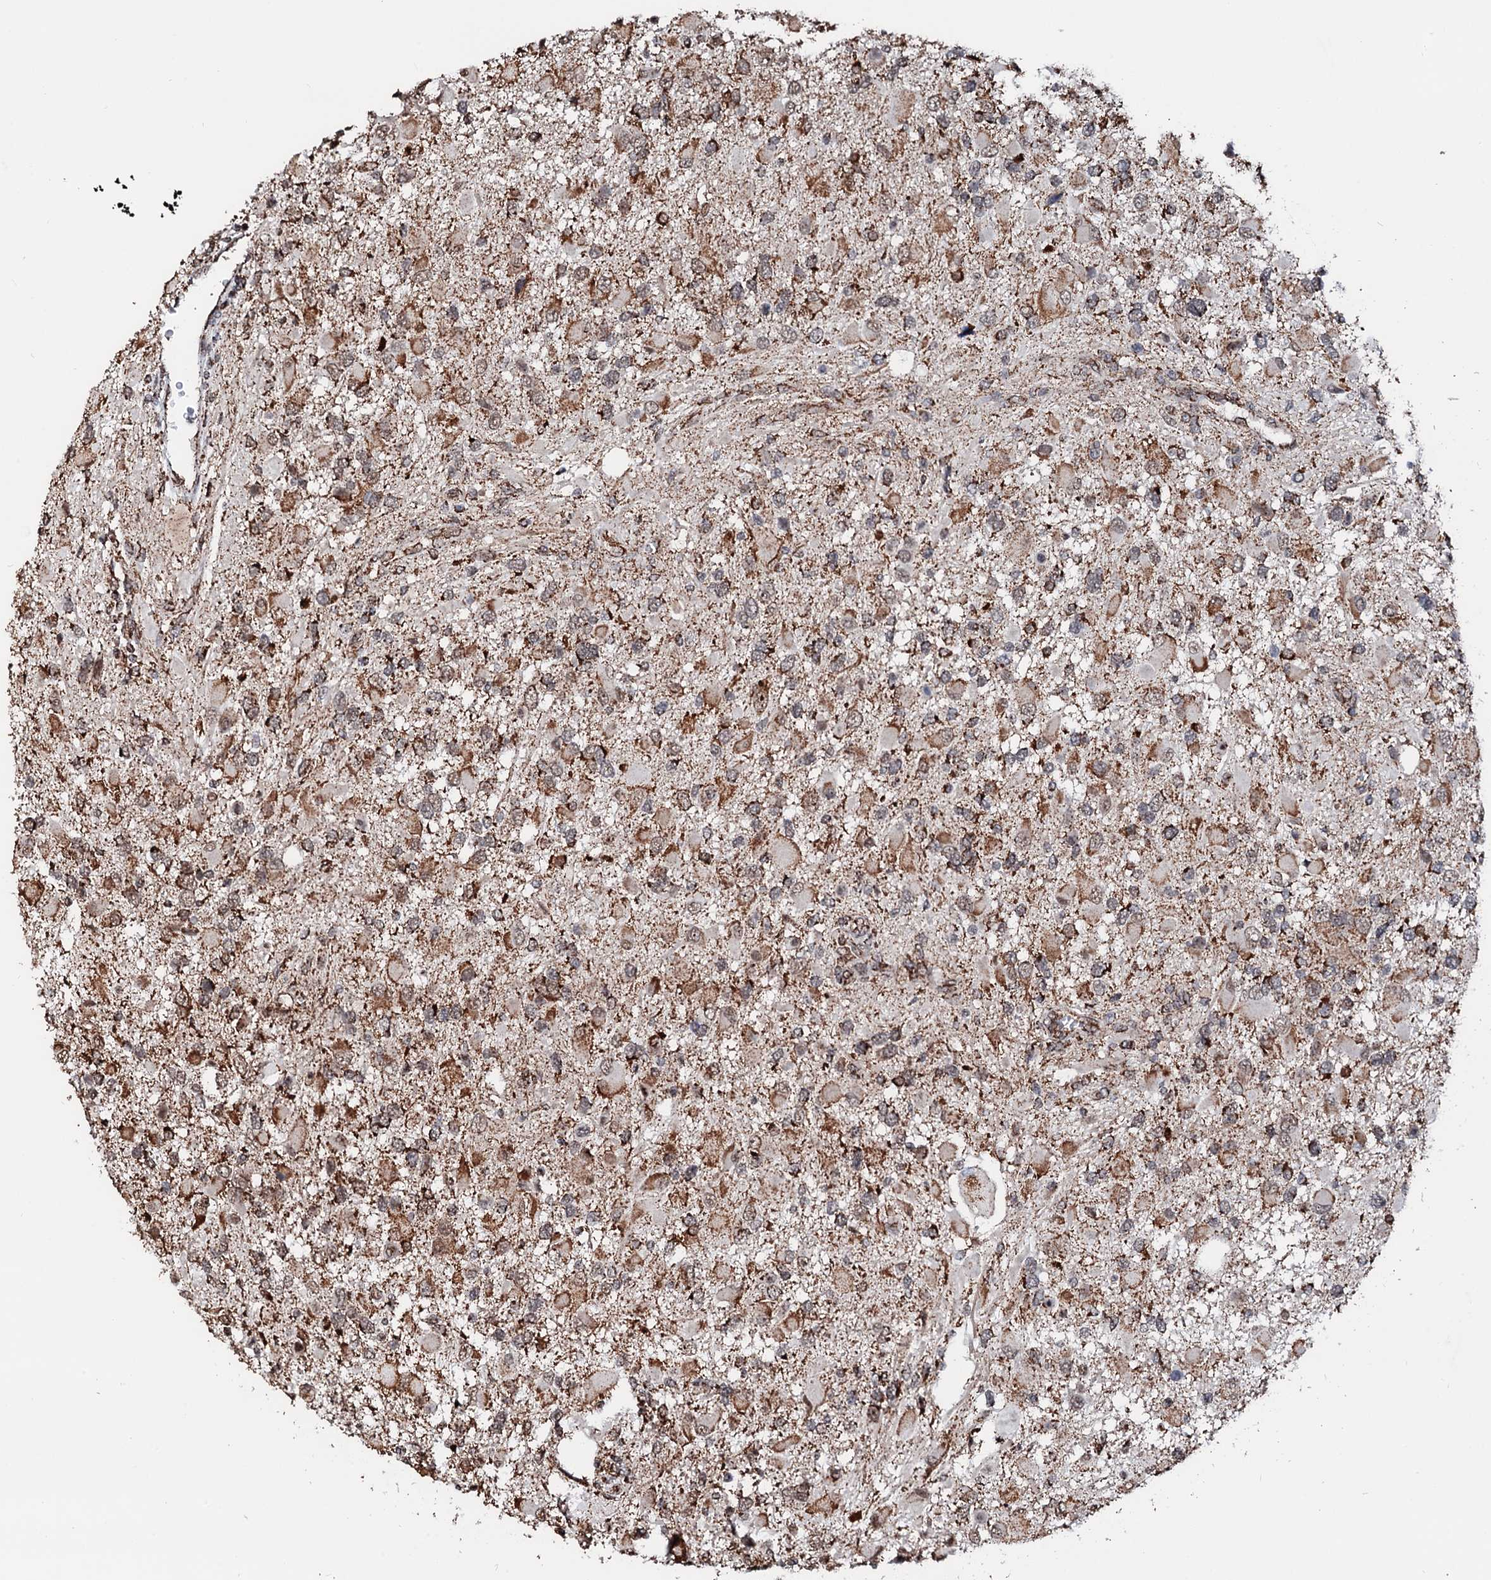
{"staining": {"intensity": "moderate", "quantity": ">75%", "location": "cytoplasmic/membranous"}, "tissue": "glioma", "cell_type": "Tumor cells", "image_type": "cancer", "snomed": [{"axis": "morphology", "description": "Glioma, malignant, High grade"}, {"axis": "topography", "description": "Brain"}], "caption": "Immunohistochemistry (IHC) image of human malignant high-grade glioma stained for a protein (brown), which exhibits medium levels of moderate cytoplasmic/membranous expression in about >75% of tumor cells.", "gene": "SECISBP2L", "patient": {"sex": "male", "age": 53}}